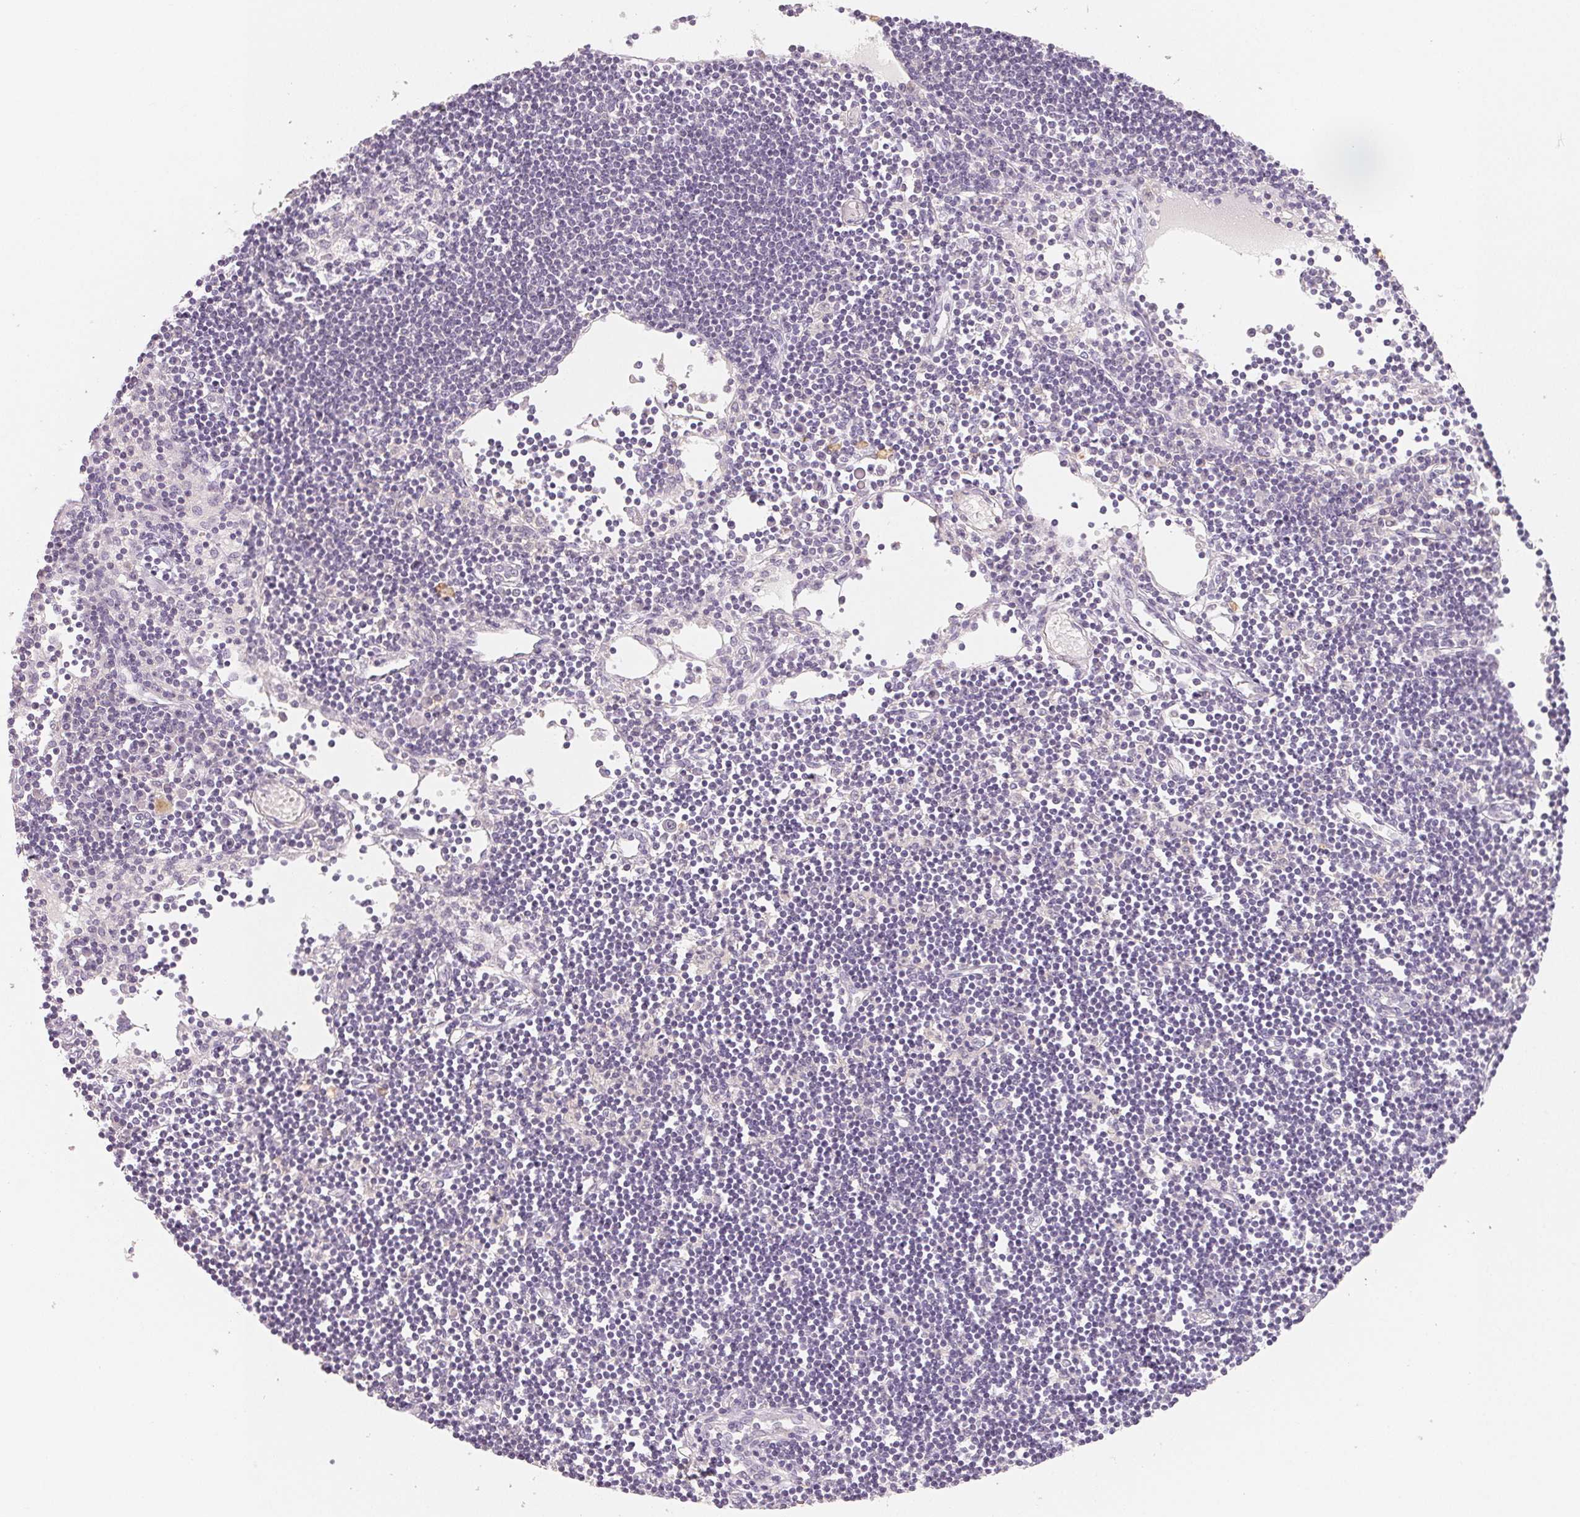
{"staining": {"intensity": "negative", "quantity": "none", "location": "none"}, "tissue": "lymph node", "cell_type": "Germinal center cells", "image_type": "normal", "snomed": [{"axis": "morphology", "description": "Normal tissue, NOS"}, {"axis": "topography", "description": "Lymph node"}], "caption": "There is no significant staining in germinal center cells of lymph node. (Immunohistochemistry, brightfield microscopy, high magnification).", "gene": "LRRC23", "patient": {"sex": "female", "age": 65}}